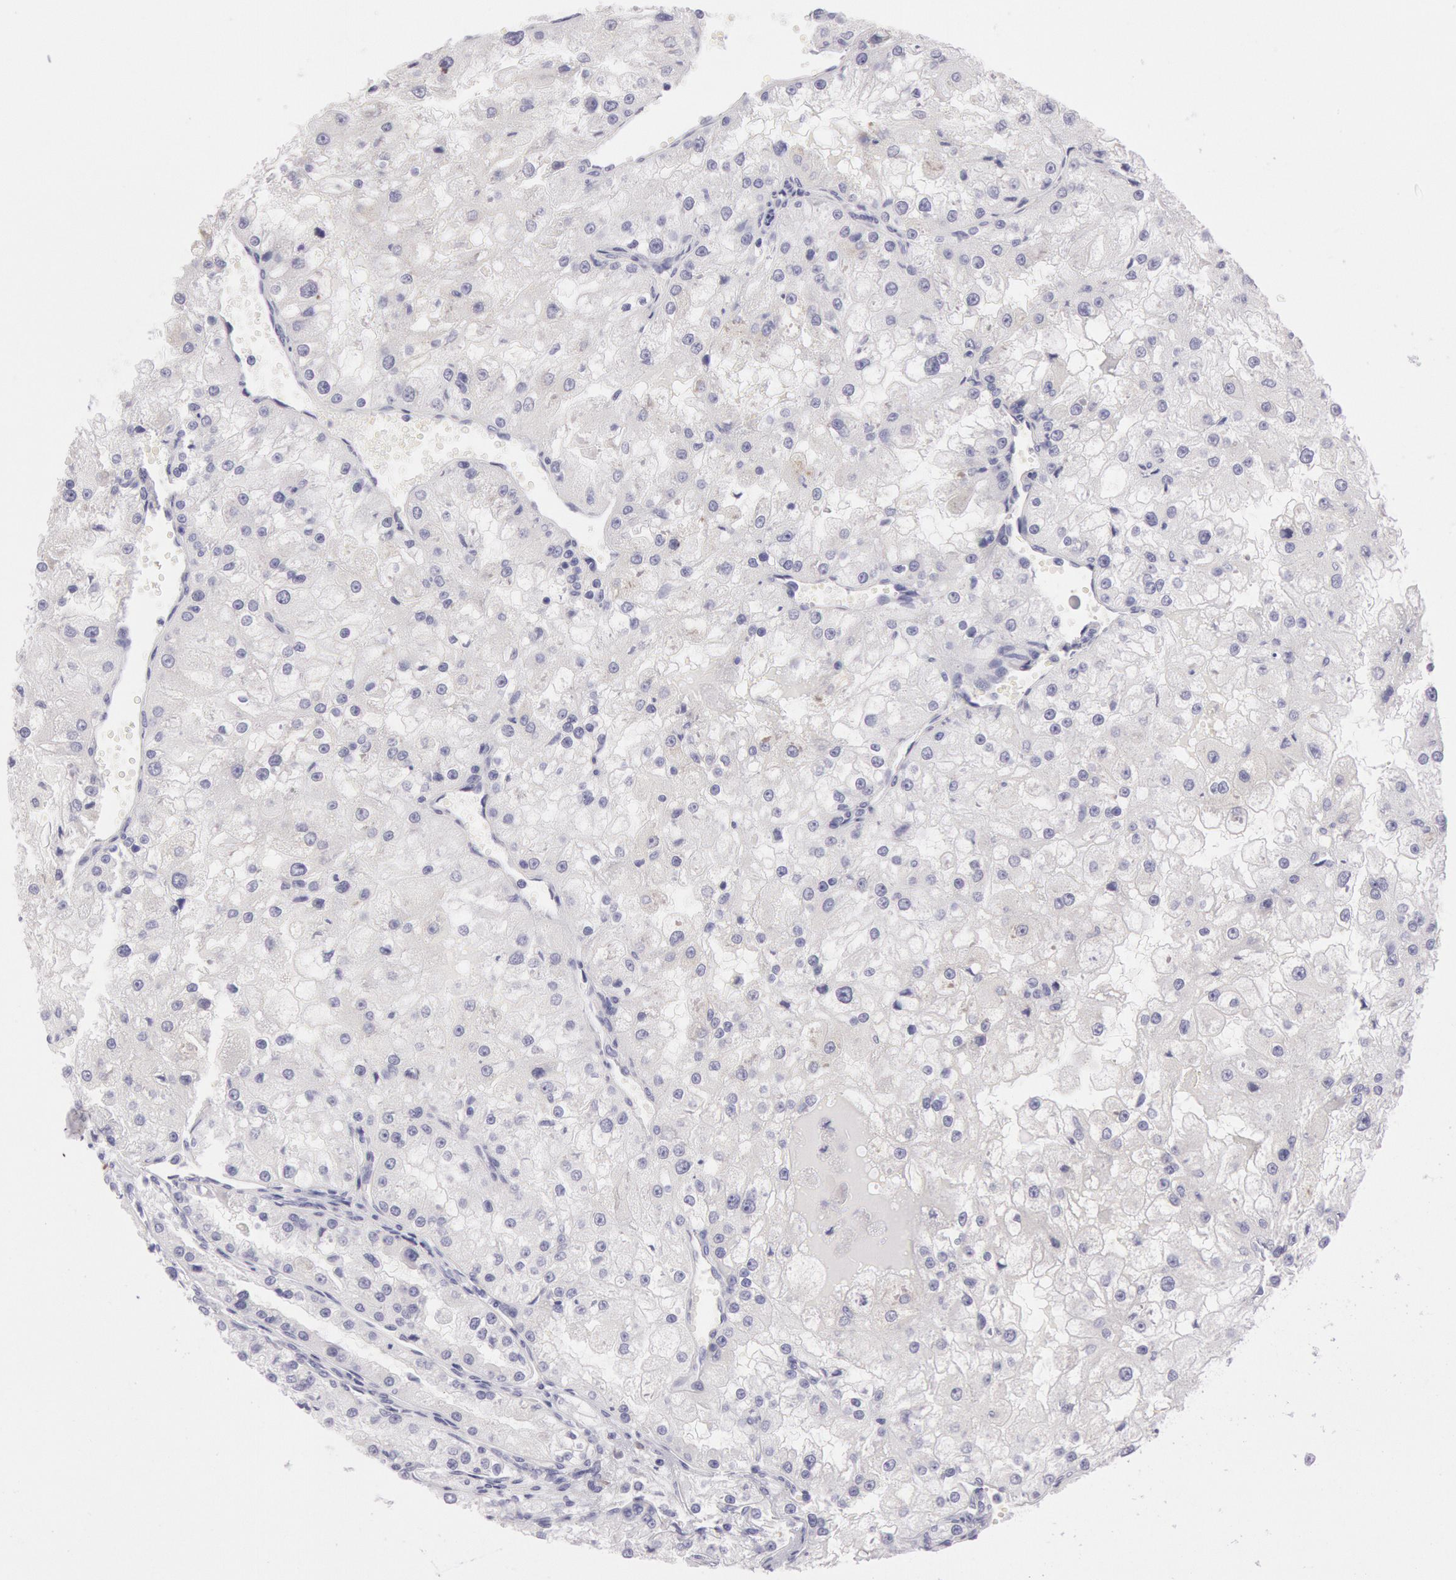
{"staining": {"intensity": "negative", "quantity": "none", "location": "none"}, "tissue": "renal cancer", "cell_type": "Tumor cells", "image_type": "cancer", "snomed": [{"axis": "morphology", "description": "Adenocarcinoma, NOS"}, {"axis": "topography", "description": "Kidney"}], "caption": "Tumor cells show no significant protein expression in renal cancer (adenocarcinoma).", "gene": "CIDEB", "patient": {"sex": "female", "age": 74}}